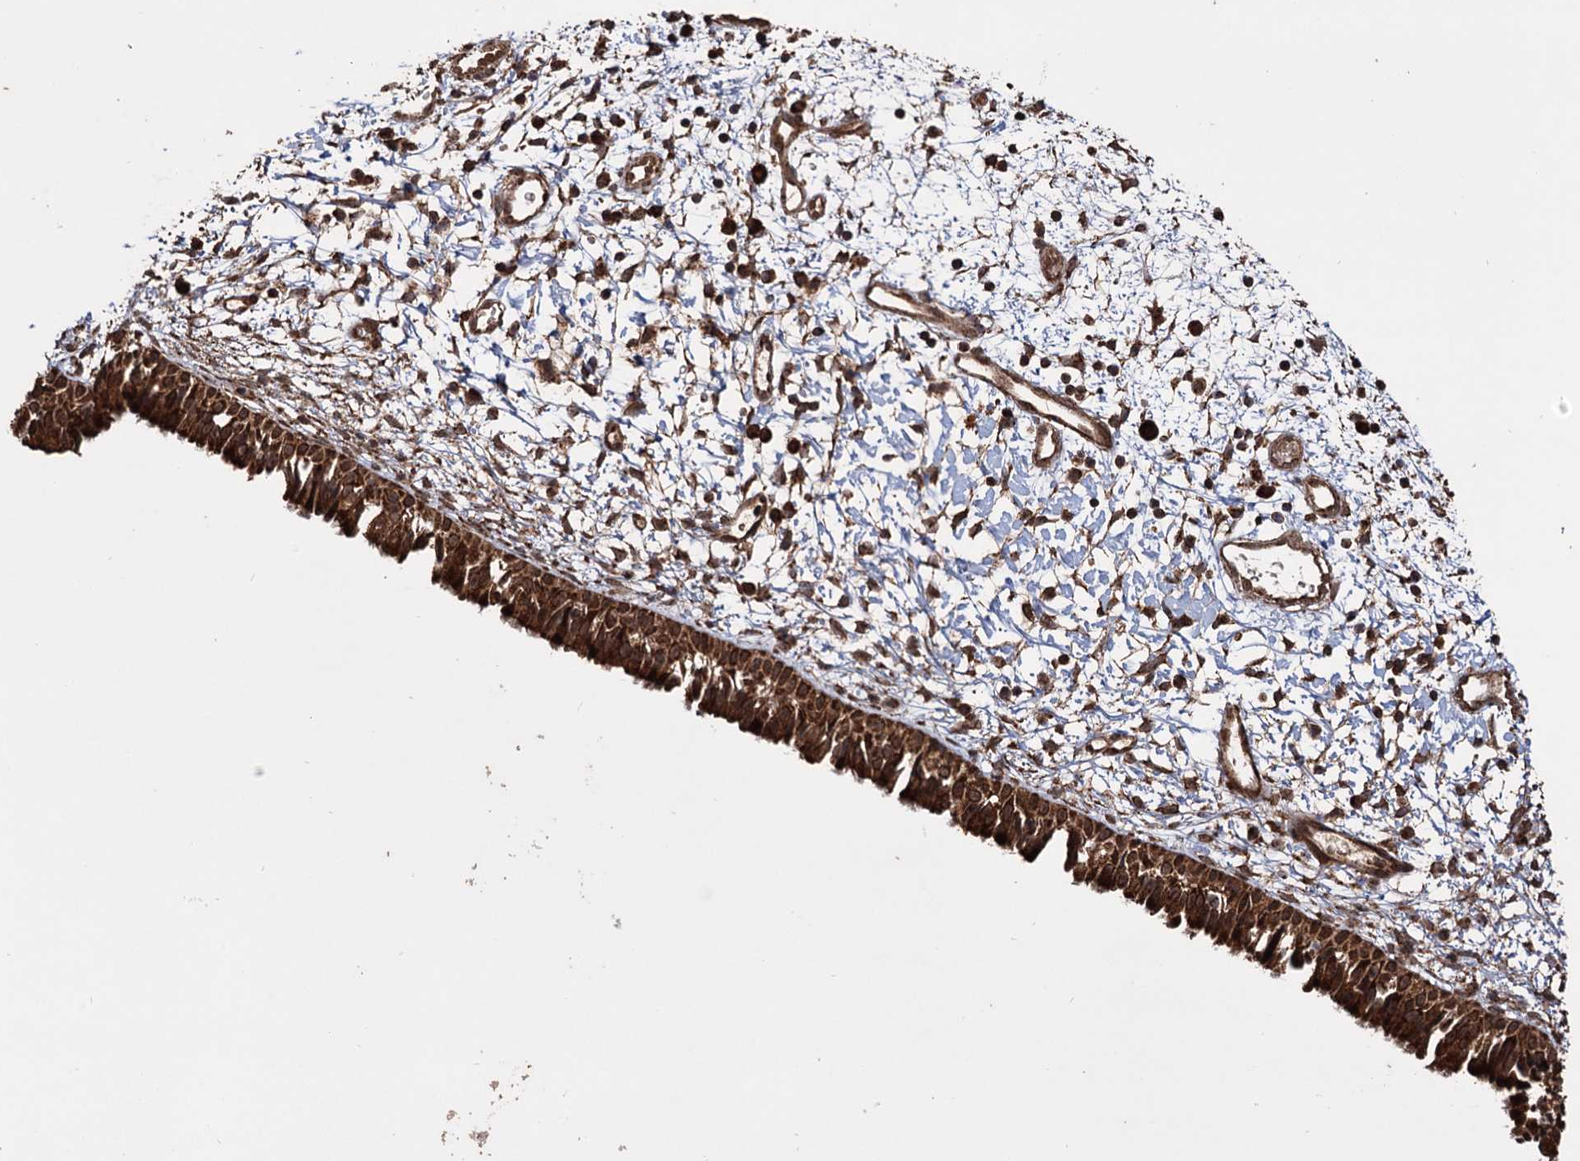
{"staining": {"intensity": "strong", "quantity": ">75%", "location": "cytoplasmic/membranous"}, "tissue": "nasopharynx", "cell_type": "Respiratory epithelial cells", "image_type": "normal", "snomed": [{"axis": "morphology", "description": "Normal tissue, NOS"}, {"axis": "topography", "description": "Nasopharynx"}], "caption": "IHC histopathology image of benign nasopharynx stained for a protein (brown), which shows high levels of strong cytoplasmic/membranous positivity in approximately >75% of respiratory epithelial cells.", "gene": "IPO4", "patient": {"sex": "male", "age": 22}}